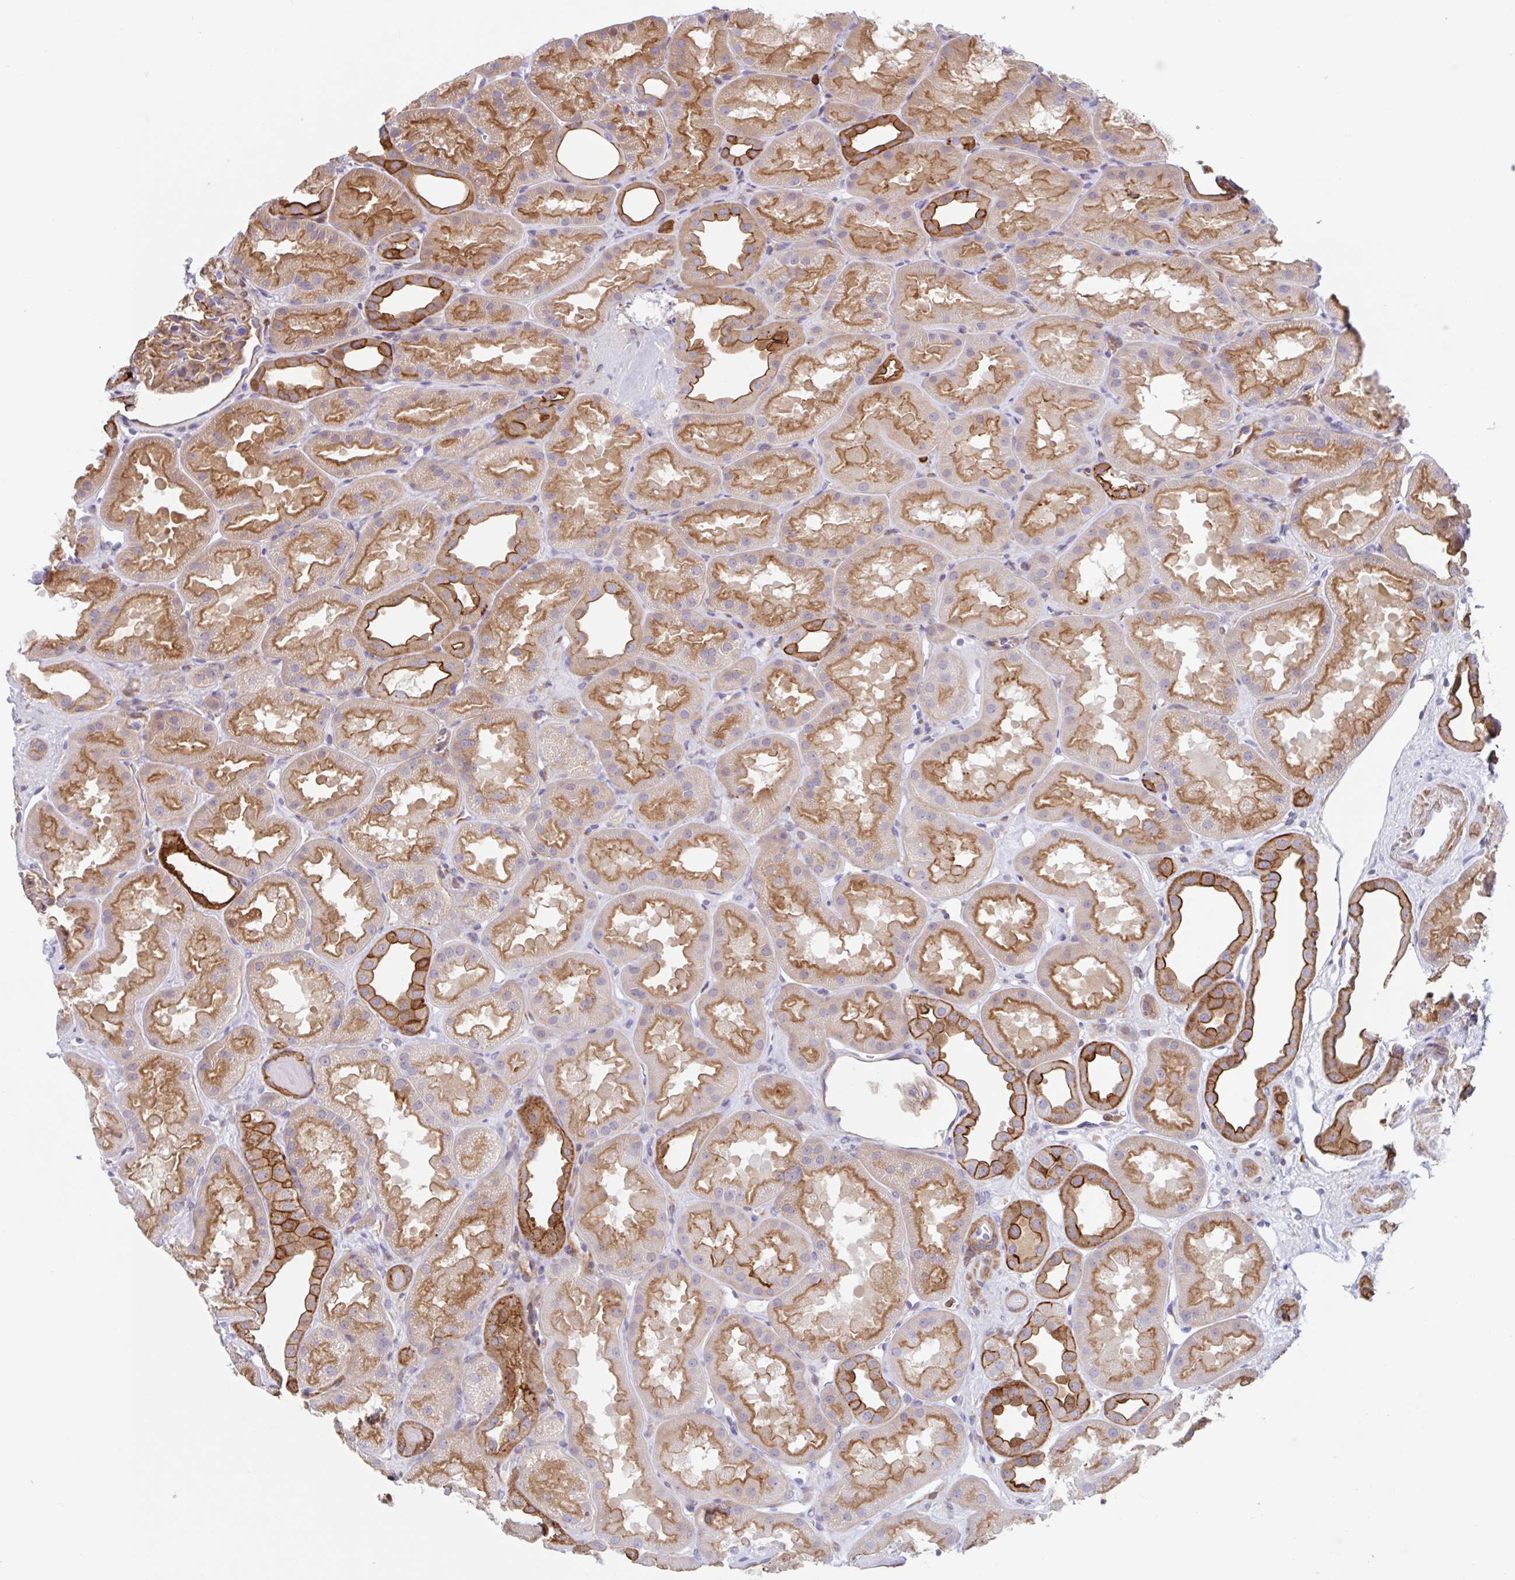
{"staining": {"intensity": "moderate", "quantity": "<25%", "location": "cytoplasmic/membranous"}, "tissue": "kidney", "cell_type": "Cells in glomeruli", "image_type": "normal", "snomed": [{"axis": "morphology", "description": "Normal tissue, NOS"}, {"axis": "topography", "description": "Kidney"}], "caption": "Immunohistochemical staining of unremarkable human kidney demonstrates <25% levels of moderate cytoplasmic/membranous protein expression in about <25% of cells in glomeruli.", "gene": "EFHD1", "patient": {"sex": "male", "age": 61}}